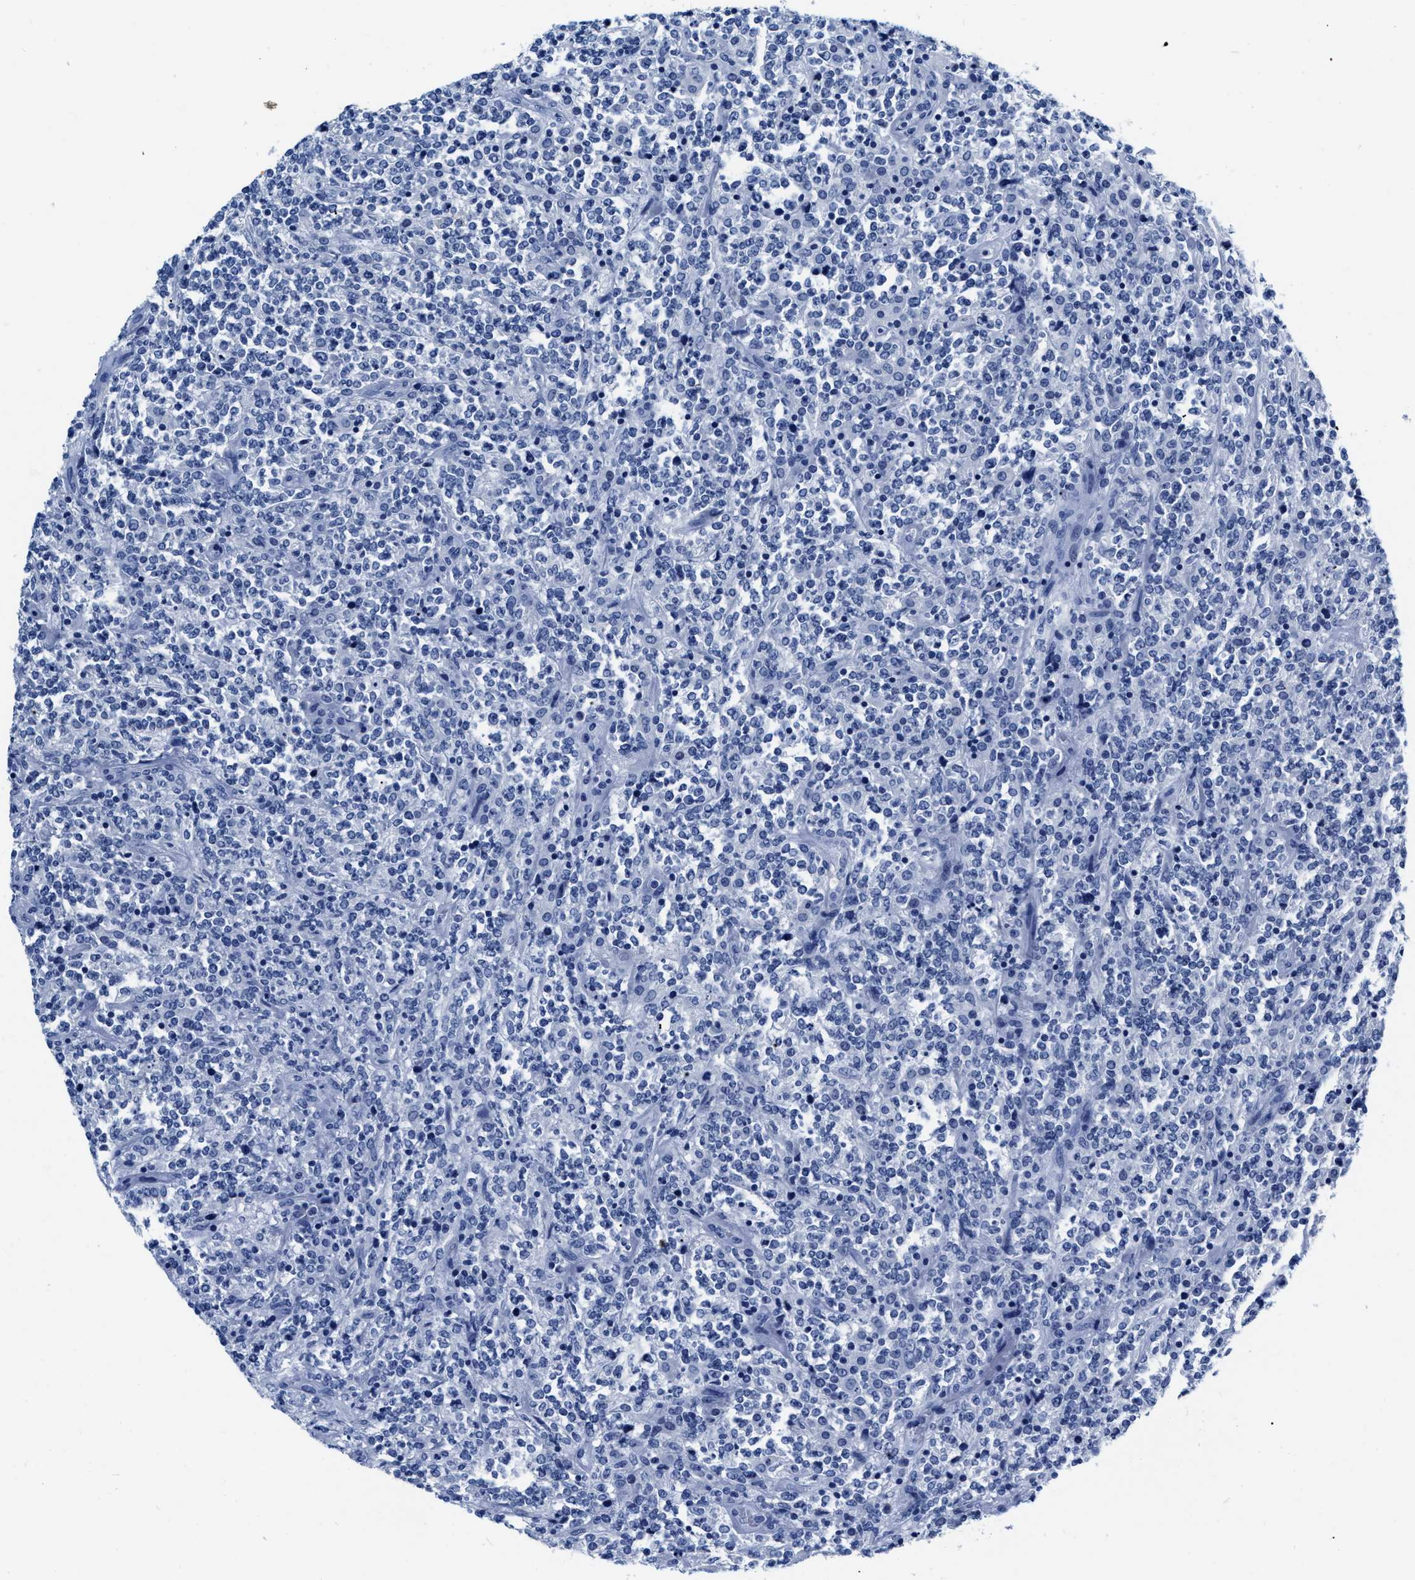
{"staining": {"intensity": "negative", "quantity": "none", "location": "none"}, "tissue": "lymphoma", "cell_type": "Tumor cells", "image_type": "cancer", "snomed": [{"axis": "morphology", "description": "Malignant lymphoma, non-Hodgkin's type, High grade"}, {"axis": "topography", "description": "Soft tissue"}], "caption": "This histopathology image is of high-grade malignant lymphoma, non-Hodgkin's type stained with immunohistochemistry to label a protein in brown with the nuclei are counter-stained blue. There is no expression in tumor cells.", "gene": "CER1", "patient": {"sex": "male", "age": 18}}